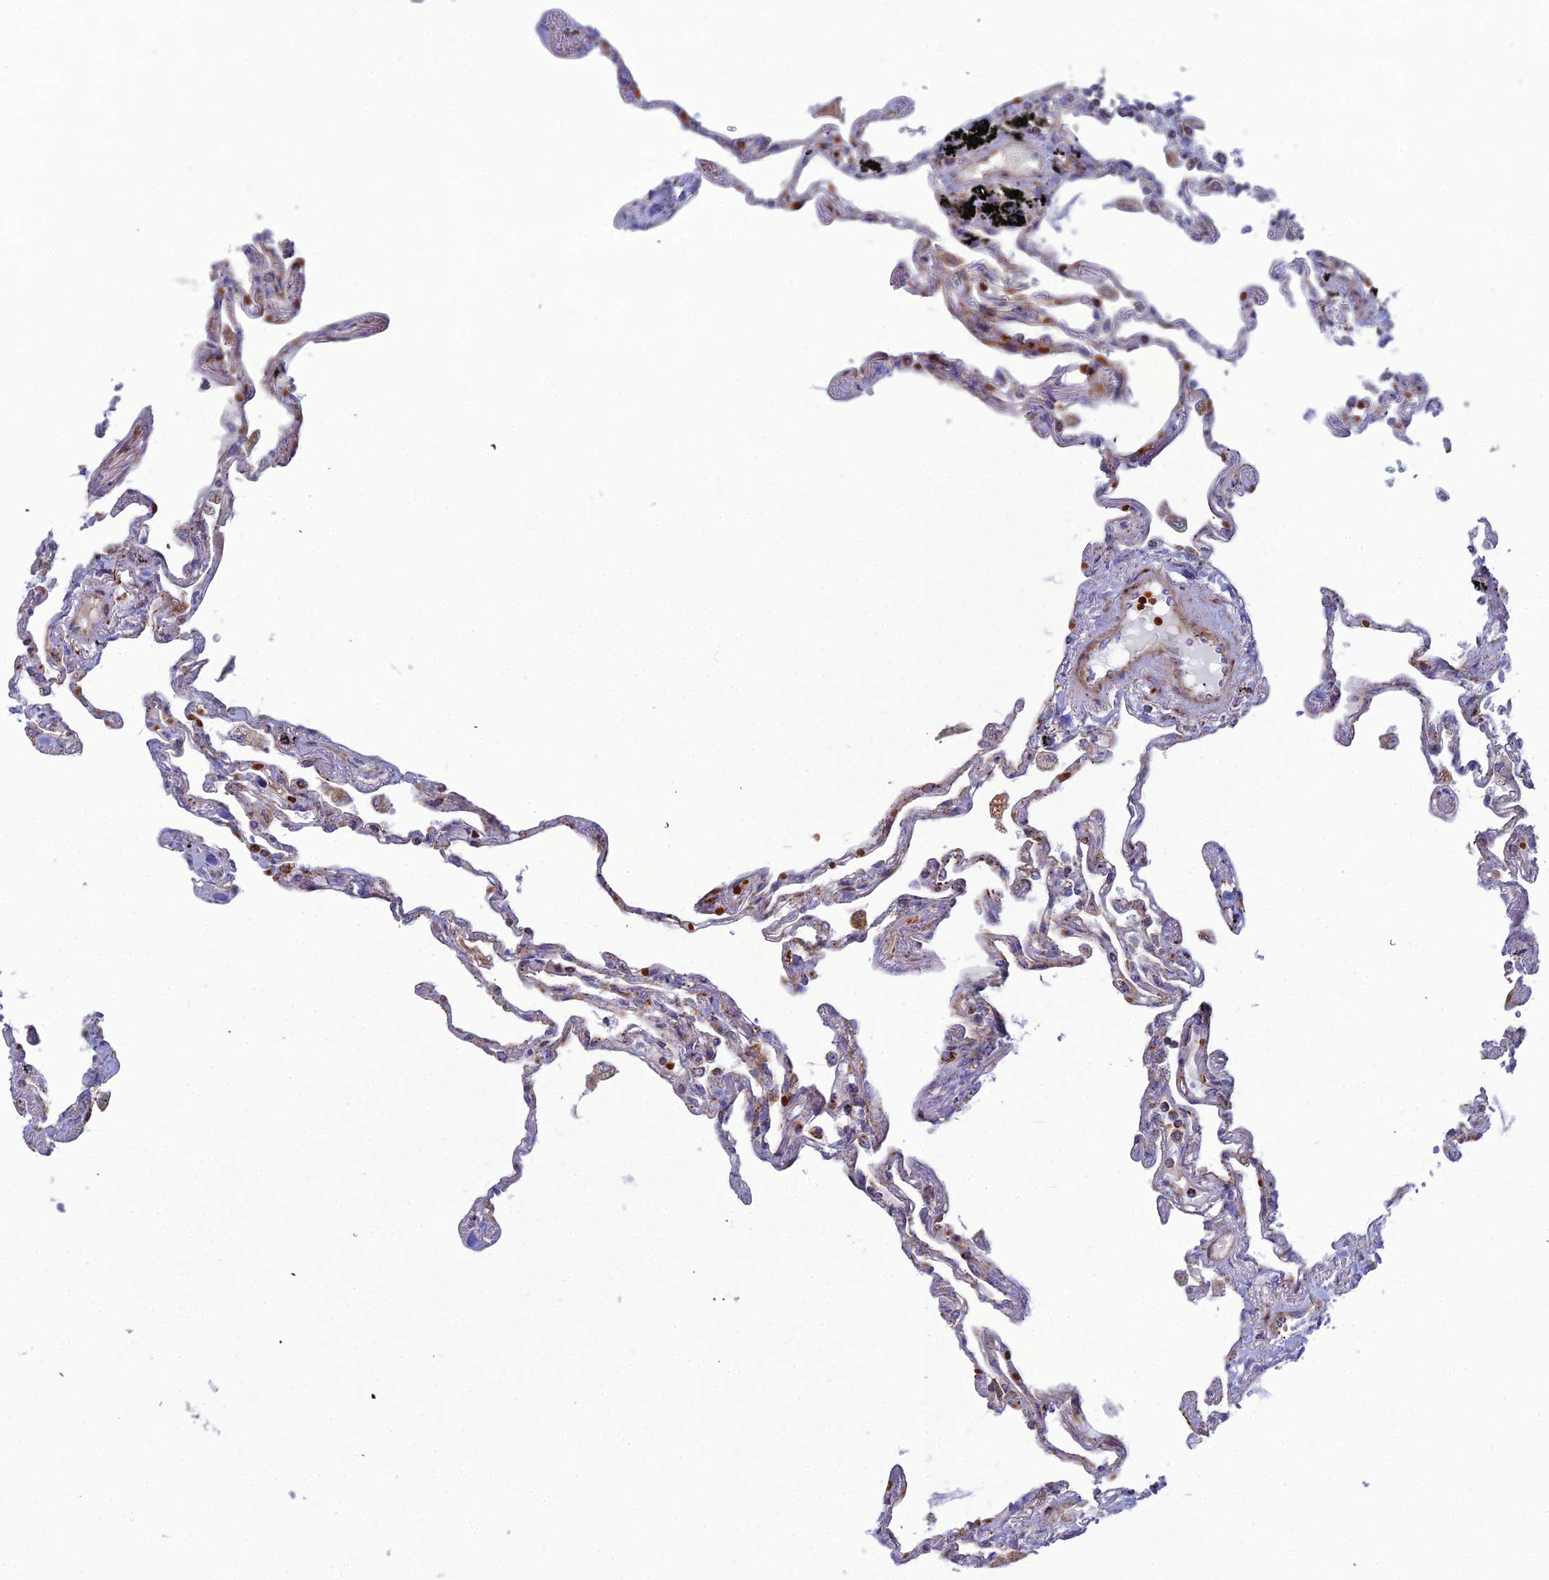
{"staining": {"intensity": "moderate", "quantity": ">75%", "location": "cytoplasmic/membranous"}, "tissue": "lung", "cell_type": "Alveolar cells", "image_type": "normal", "snomed": [{"axis": "morphology", "description": "Normal tissue, NOS"}, {"axis": "topography", "description": "Lung"}], "caption": "Brown immunohistochemical staining in normal lung displays moderate cytoplasmic/membranous staining in about >75% of alveolar cells.", "gene": "SLC35F4", "patient": {"sex": "female", "age": 67}}